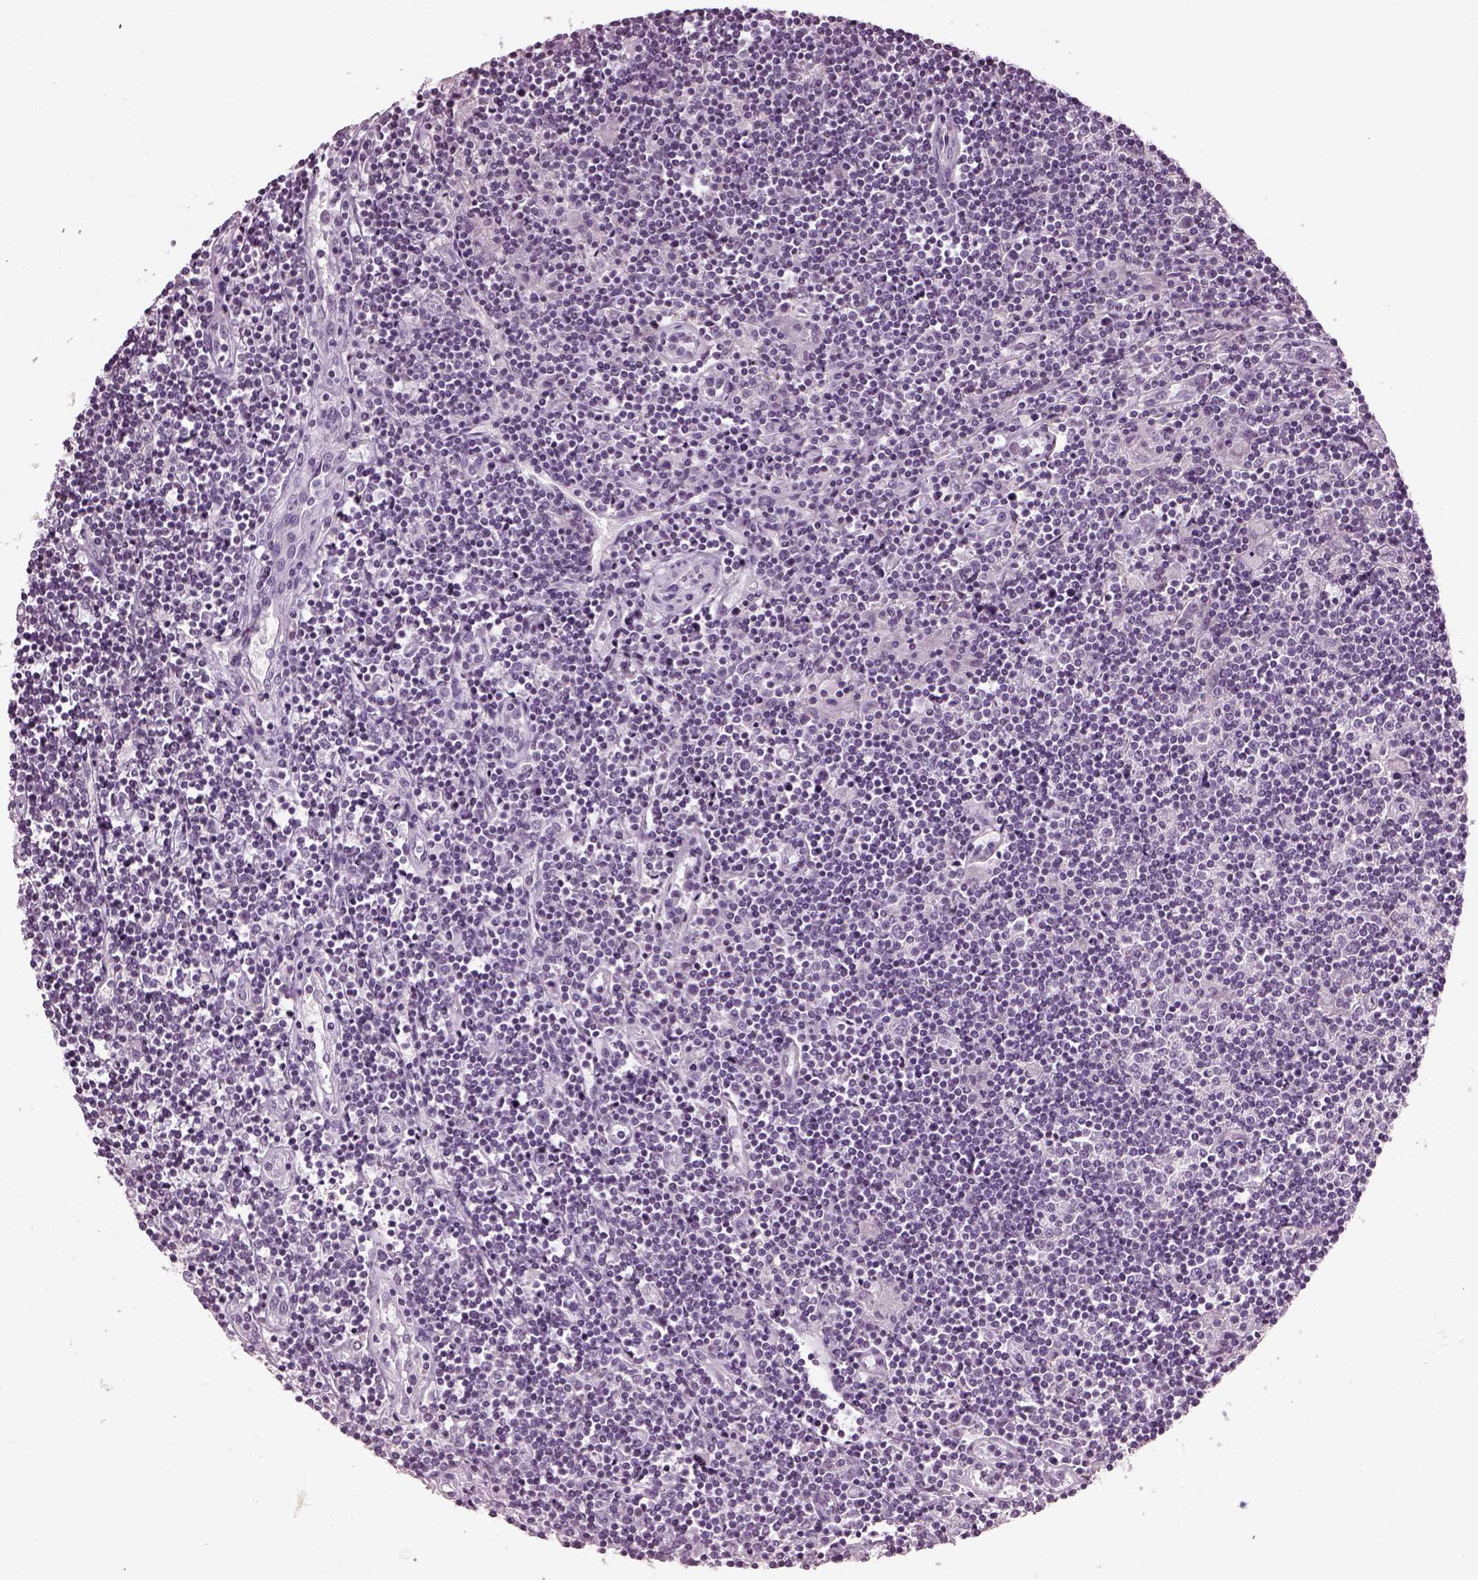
{"staining": {"intensity": "negative", "quantity": "none", "location": "none"}, "tissue": "lymphoma", "cell_type": "Tumor cells", "image_type": "cancer", "snomed": [{"axis": "morphology", "description": "Hodgkin's disease, NOS"}, {"axis": "topography", "description": "Lymph node"}], "caption": "Micrograph shows no protein staining in tumor cells of lymphoma tissue.", "gene": "ADGRG2", "patient": {"sex": "male", "age": 40}}